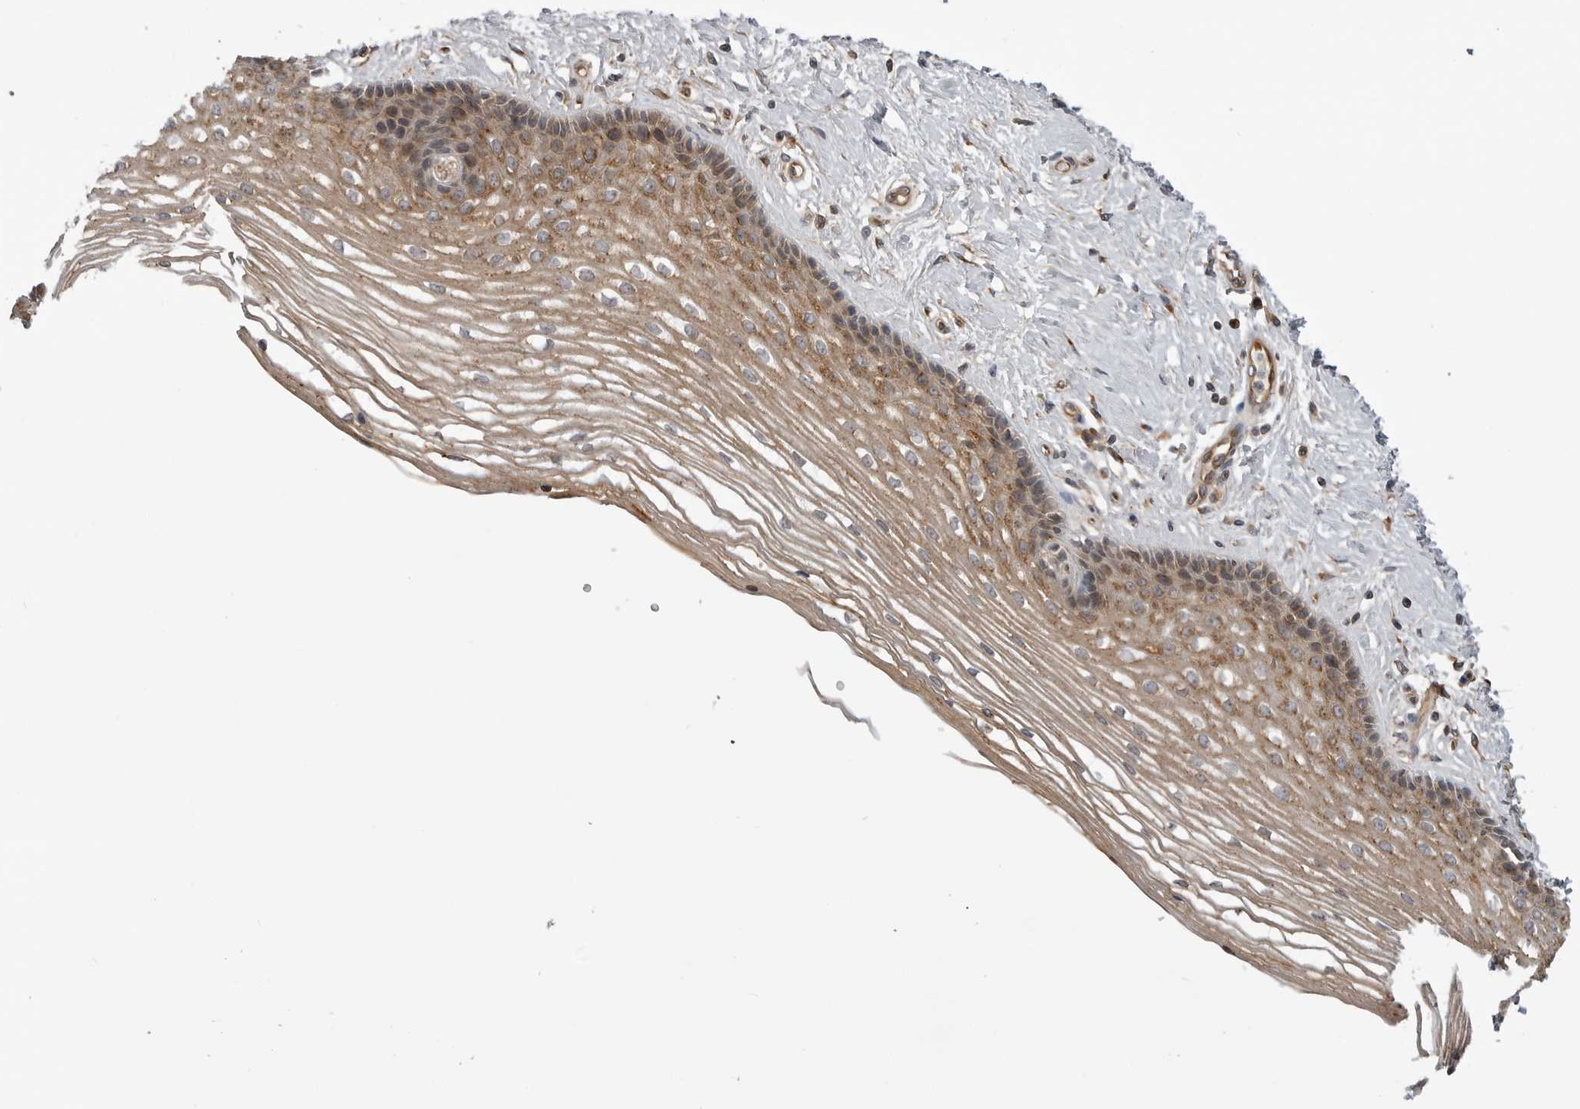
{"staining": {"intensity": "moderate", "quantity": ">75%", "location": "cytoplasmic/membranous"}, "tissue": "vagina", "cell_type": "Squamous epithelial cells", "image_type": "normal", "snomed": [{"axis": "morphology", "description": "Normal tissue, NOS"}, {"axis": "topography", "description": "Vagina"}], "caption": "IHC of normal human vagina displays medium levels of moderate cytoplasmic/membranous expression in about >75% of squamous epithelial cells.", "gene": "LRRC45", "patient": {"sex": "female", "age": 46}}